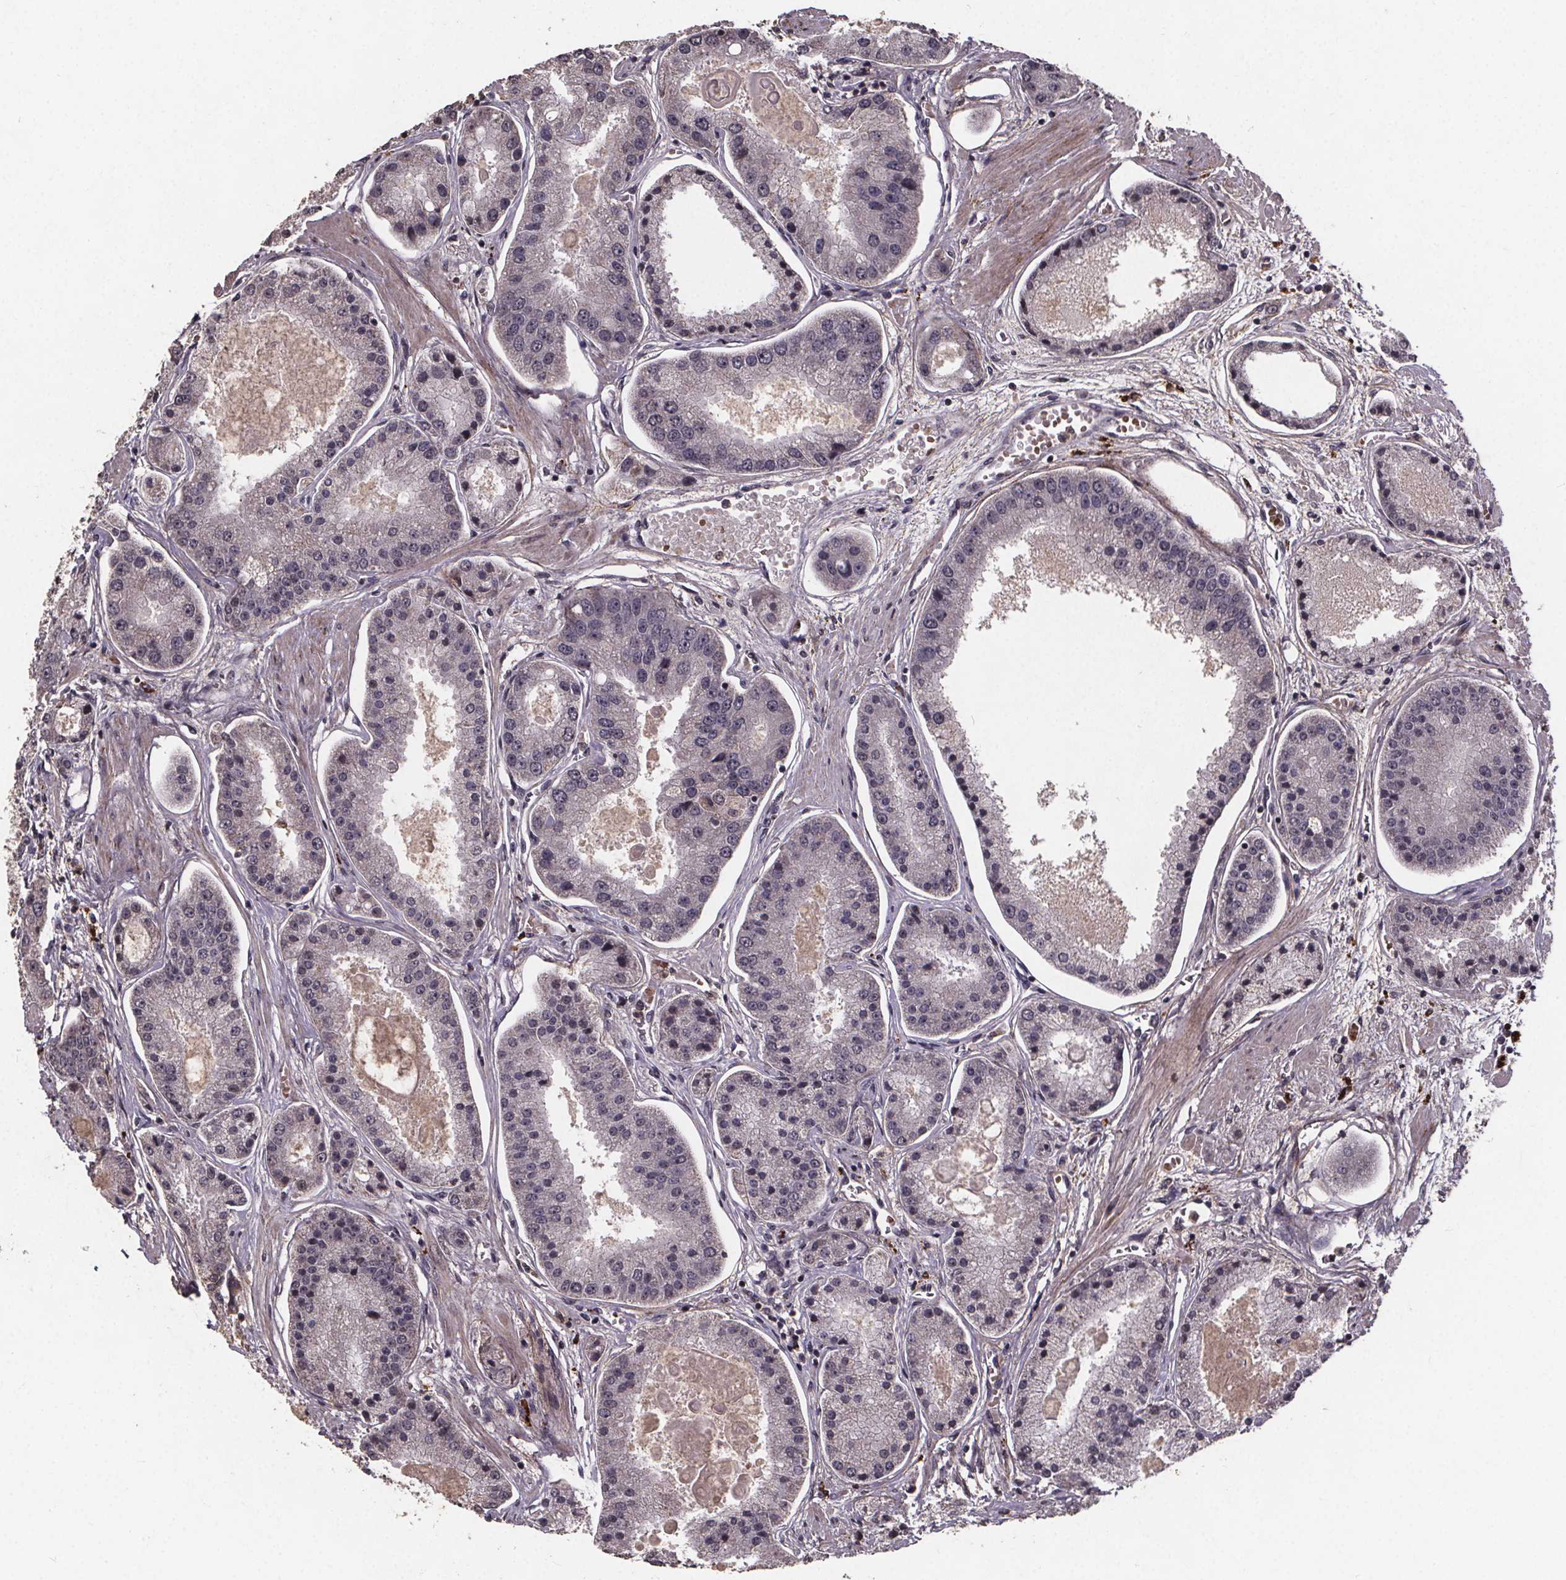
{"staining": {"intensity": "negative", "quantity": "none", "location": "none"}, "tissue": "prostate cancer", "cell_type": "Tumor cells", "image_type": "cancer", "snomed": [{"axis": "morphology", "description": "Adenocarcinoma, High grade"}, {"axis": "topography", "description": "Prostate"}], "caption": "The image exhibits no significant staining in tumor cells of high-grade adenocarcinoma (prostate). (DAB (3,3'-diaminobenzidine) IHC, high magnification).", "gene": "GPX3", "patient": {"sex": "male", "age": 67}}